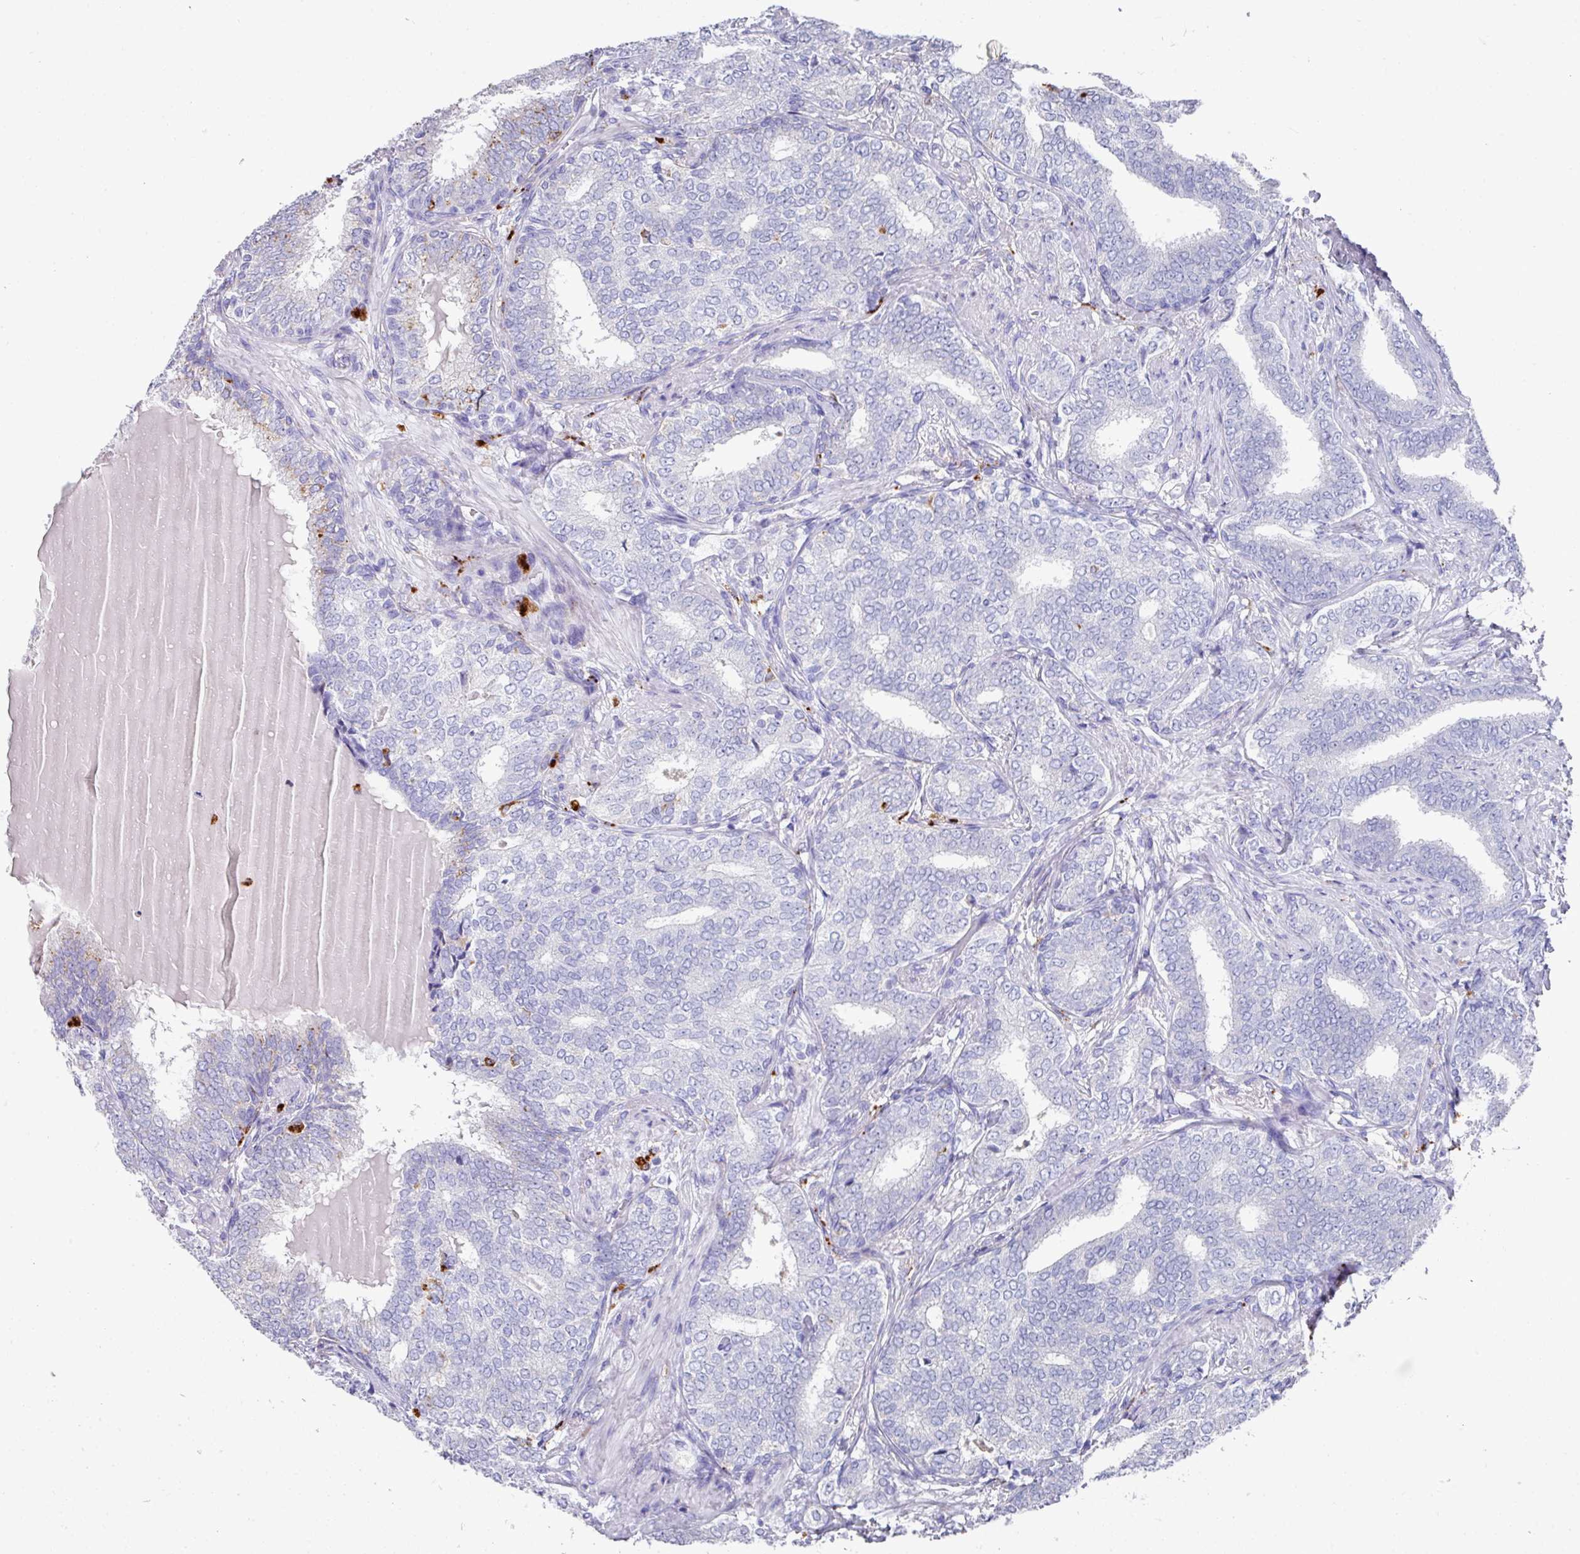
{"staining": {"intensity": "negative", "quantity": "none", "location": "none"}, "tissue": "prostate cancer", "cell_type": "Tumor cells", "image_type": "cancer", "snomed": [{"axis": "morphology", "description": "Adenocarcinoma, High grade"}, {"axis": "topography", "description": "Prostate"}], "caption": "Tumor cells are negative for brown protein staining in high-grade adenocarcinoma (prostate). (DAB IHC, high magnification).", "gene": "CPVL", "patient": {"sex": "male", "age": 72}}